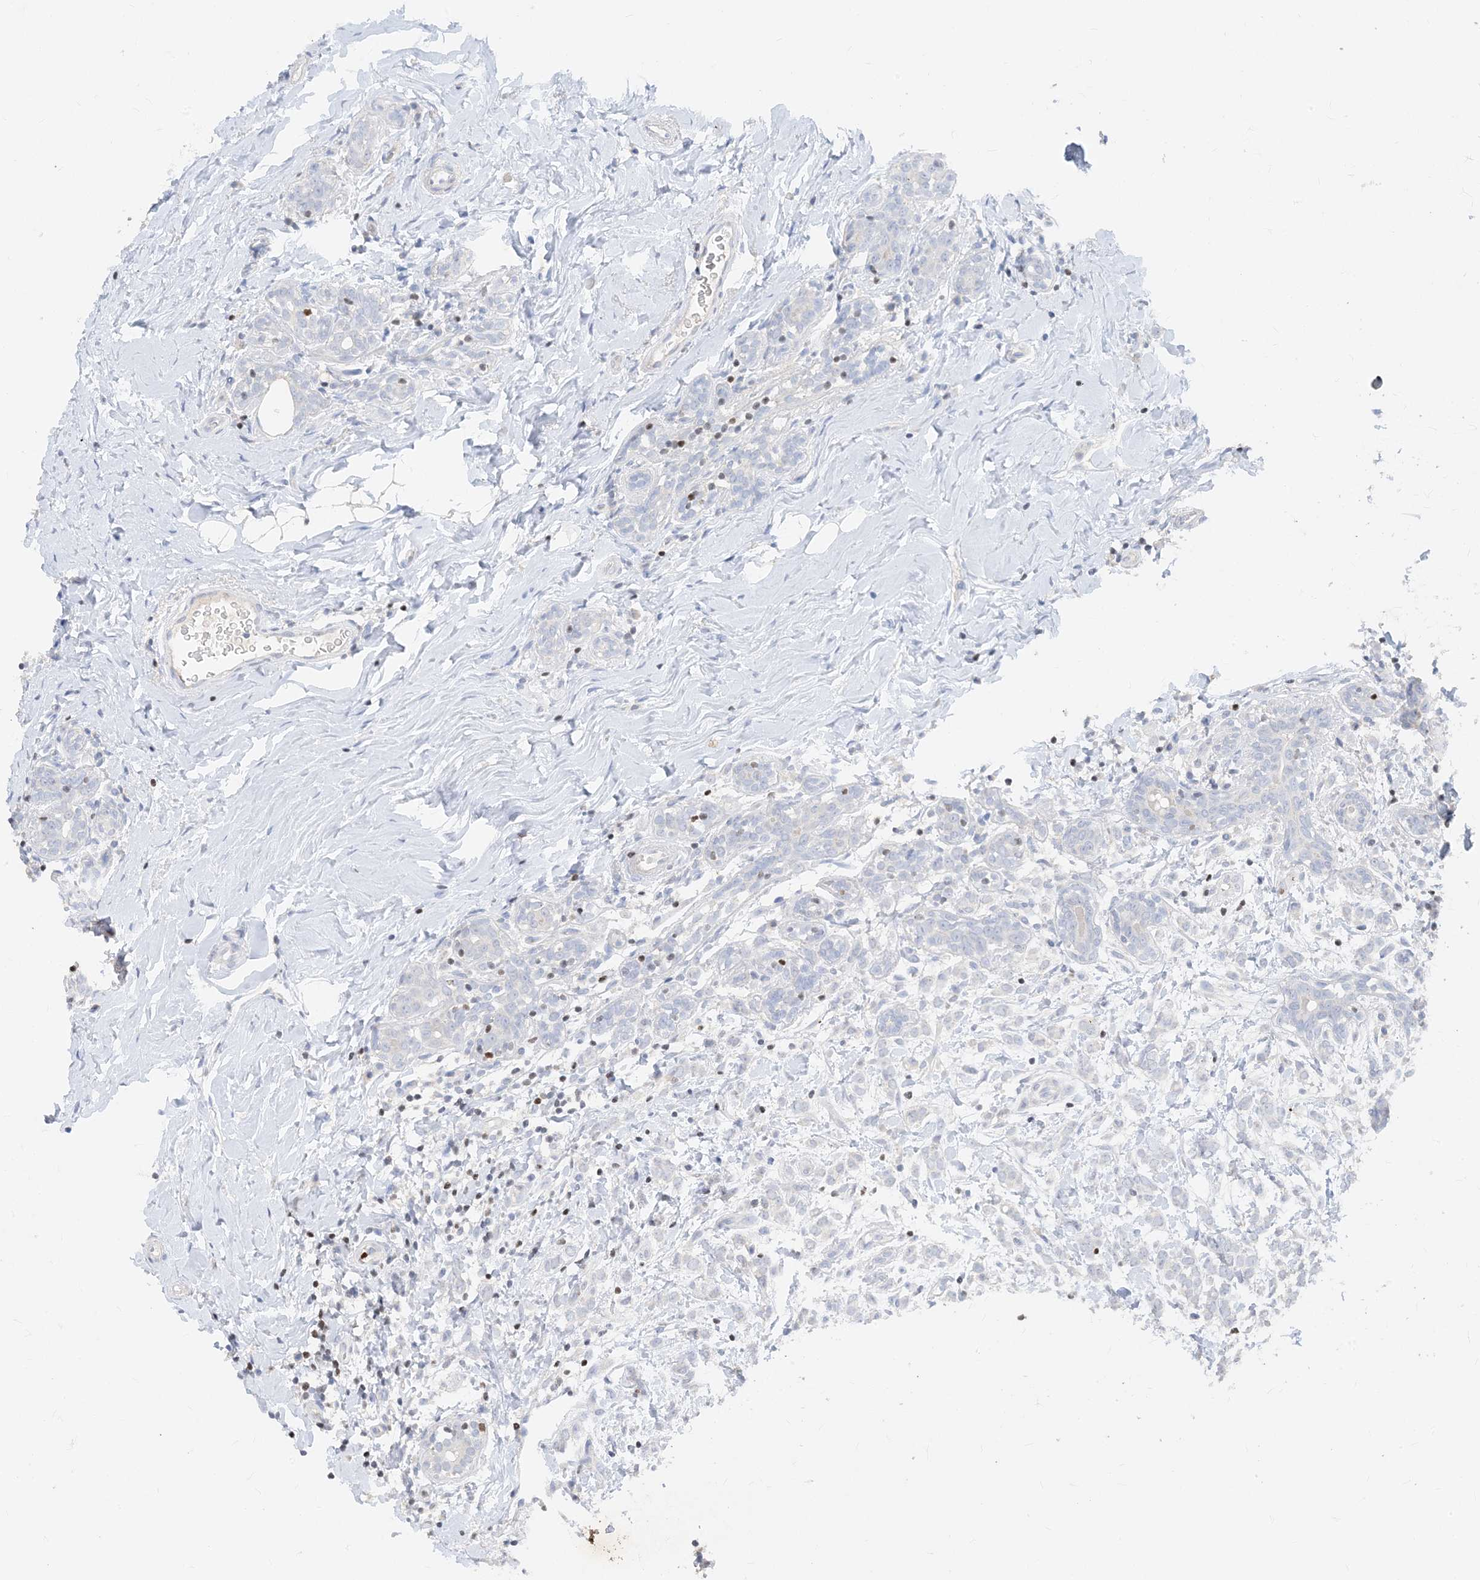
{"staining": {"intensity": "negative", "quantity": "none", "location": "none"}, "tissue": "breast cancer", "cell_type": "Tumor cells", "image_type": "cancer", "snomed": [{"axis": "morphology", "description": "Normal tissue, NOS"}, {"axis": "morphology", "description": "Lobular carcinoma"}, {"axis": "topography", "description": "Breast"}], "caption": "DAB immunohistochemical staining of human lobular carcinoma (breast) reveals no significant staining in tumor cells.", "gene": "TBX21", "patient": {"sex": "female", "age": 47}}